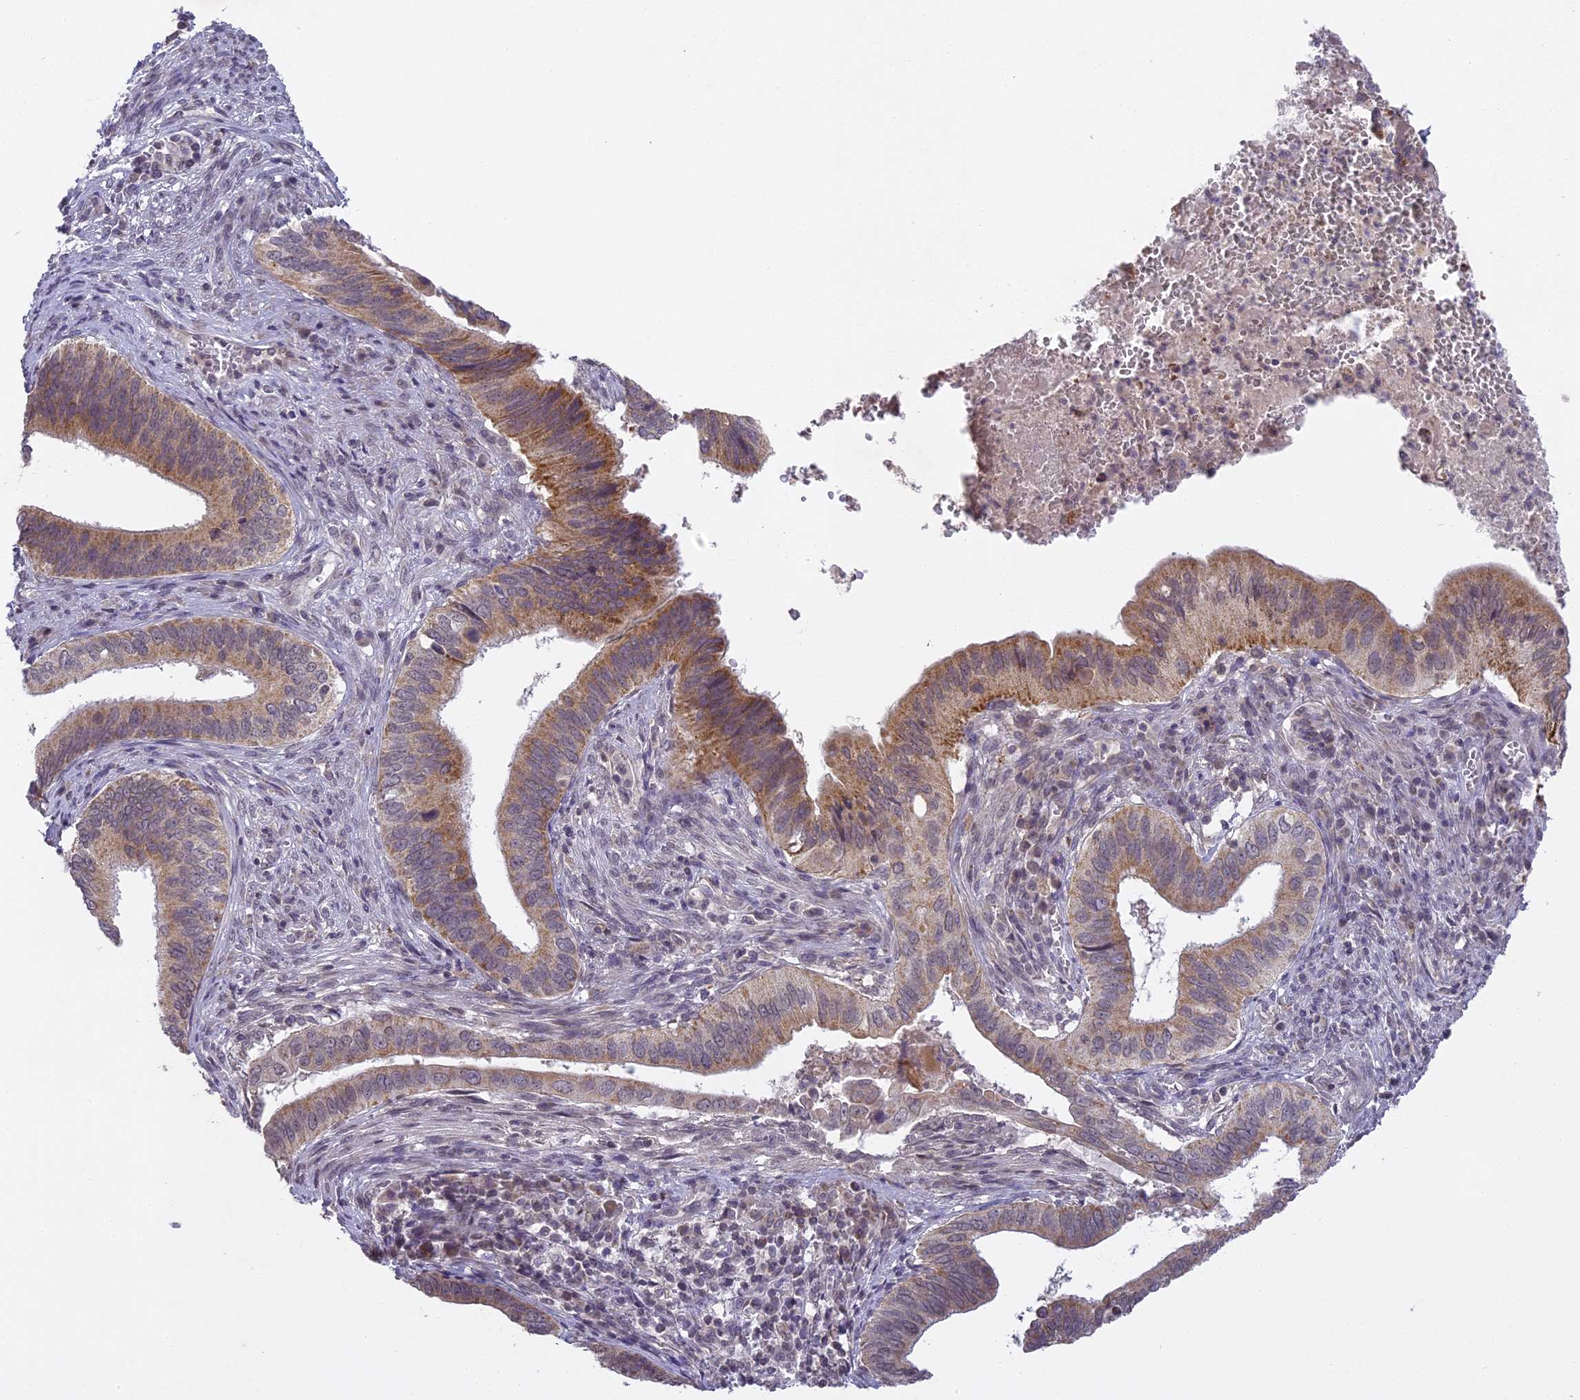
{"staining": {"intensity": "moderate", "quantity": "25%-75%", "location": "cytoplasmic/membranous"}, "tissue": "cervical cancer", "cell_type": "Tumor cells", "image_type": "cancer", "snomed": [{"axis": "morphology", "description": "Adenocarcinoma, NOS"}, {"axis": "topography", "description": "Cervix"}], "caption": "Moderate cytoplasmic/membranous staining is present in about 25%-75% of tumor cells in adenocarcinoma (cervical).", "gene": "ERG28", "patient": {"sex": "female", "age": 42}}